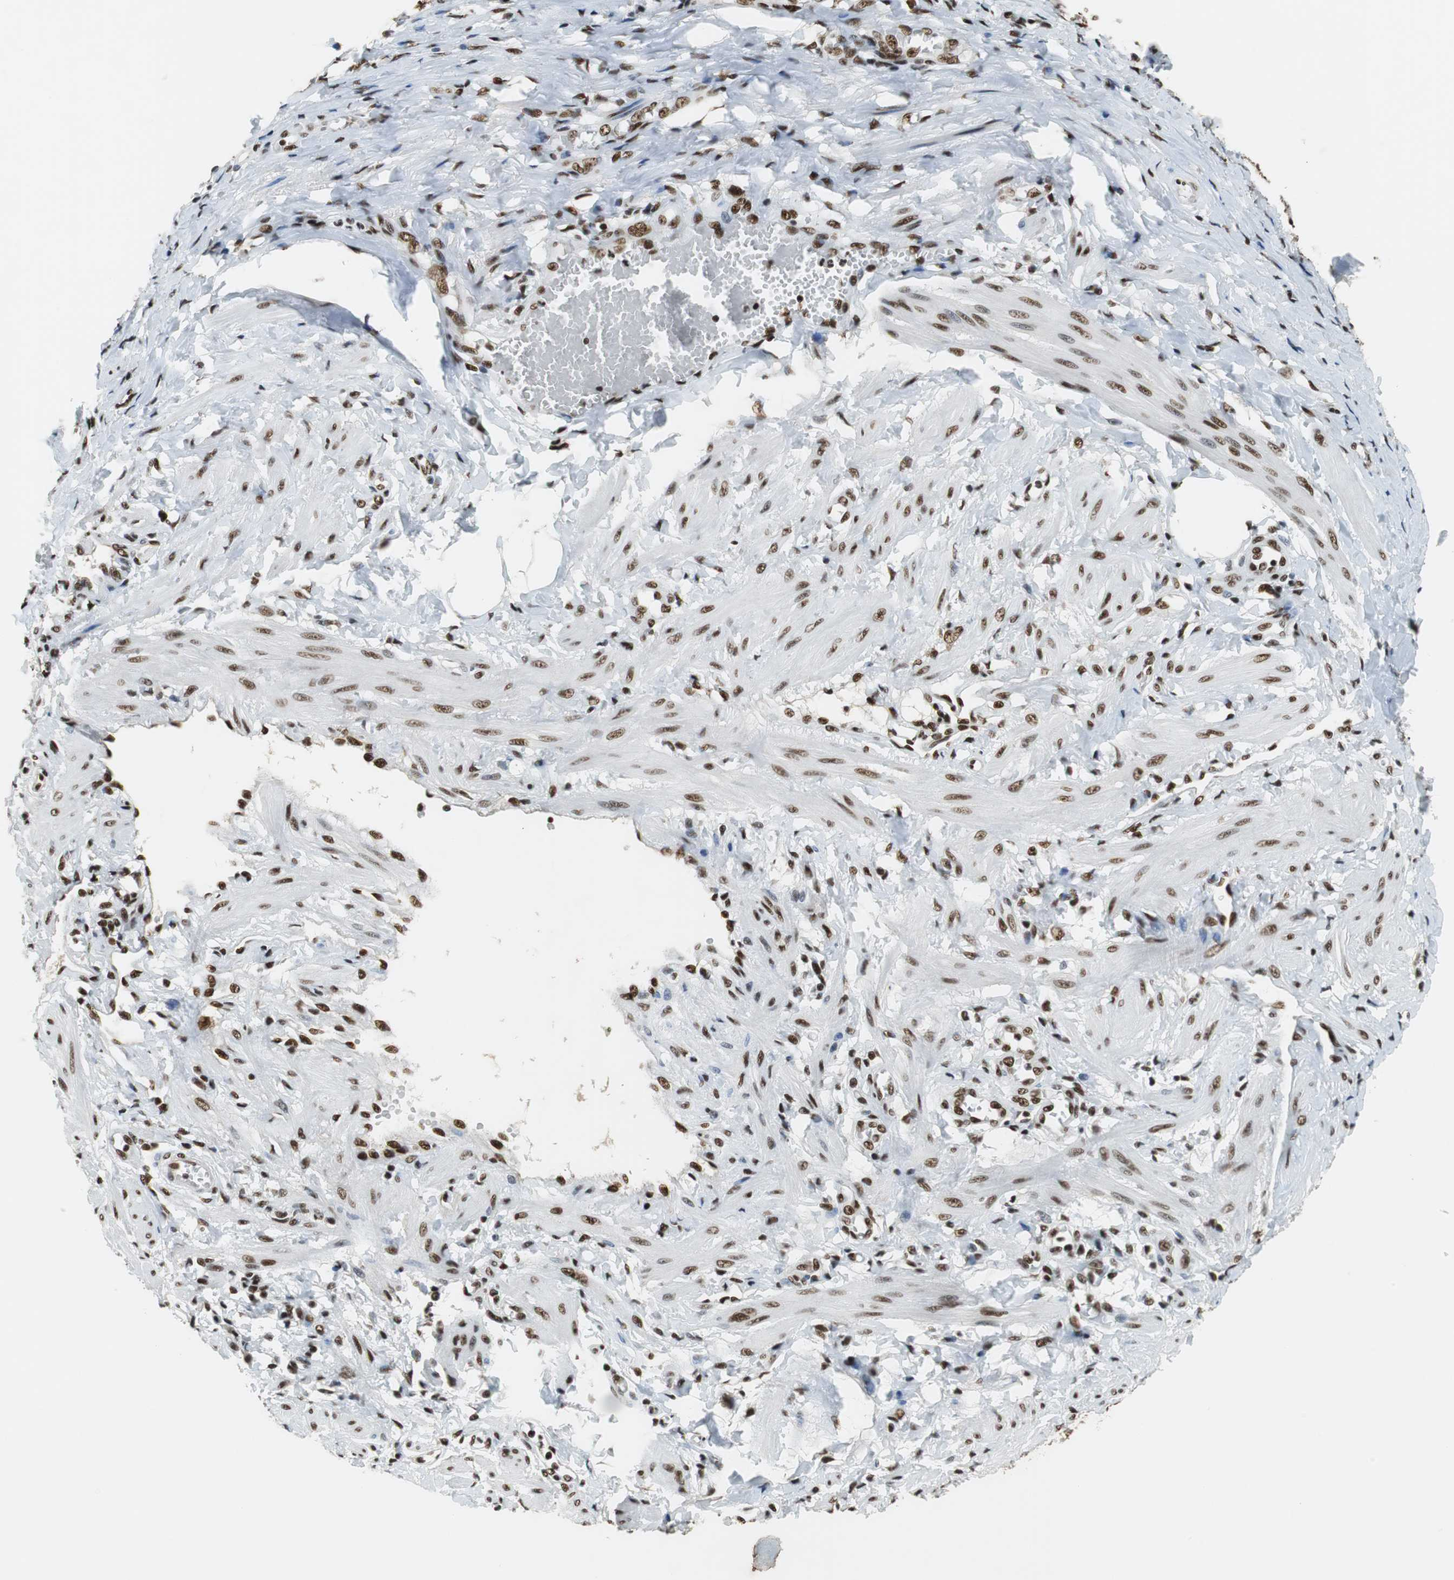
{"staining": {"intensity": "strong", "quantity": ">75%", "location": "nuclear"}, "tissue": "ovarian cancer", "cell_type": "Tumor cells", "image_type": "cancer", "snomed": [{"axis": "morphology", "description": "Carcinoma, endometroid"}, {"axis": "topography", "description": "Ovary"}], "caption": "The immunohistochemical stain labels strong nuclear expression in tumor cells of ovarian cancer (endometroid carcinoma) tissue.", "gene": "PRKDC", "patient": {"sex": "female", "age": 60}}